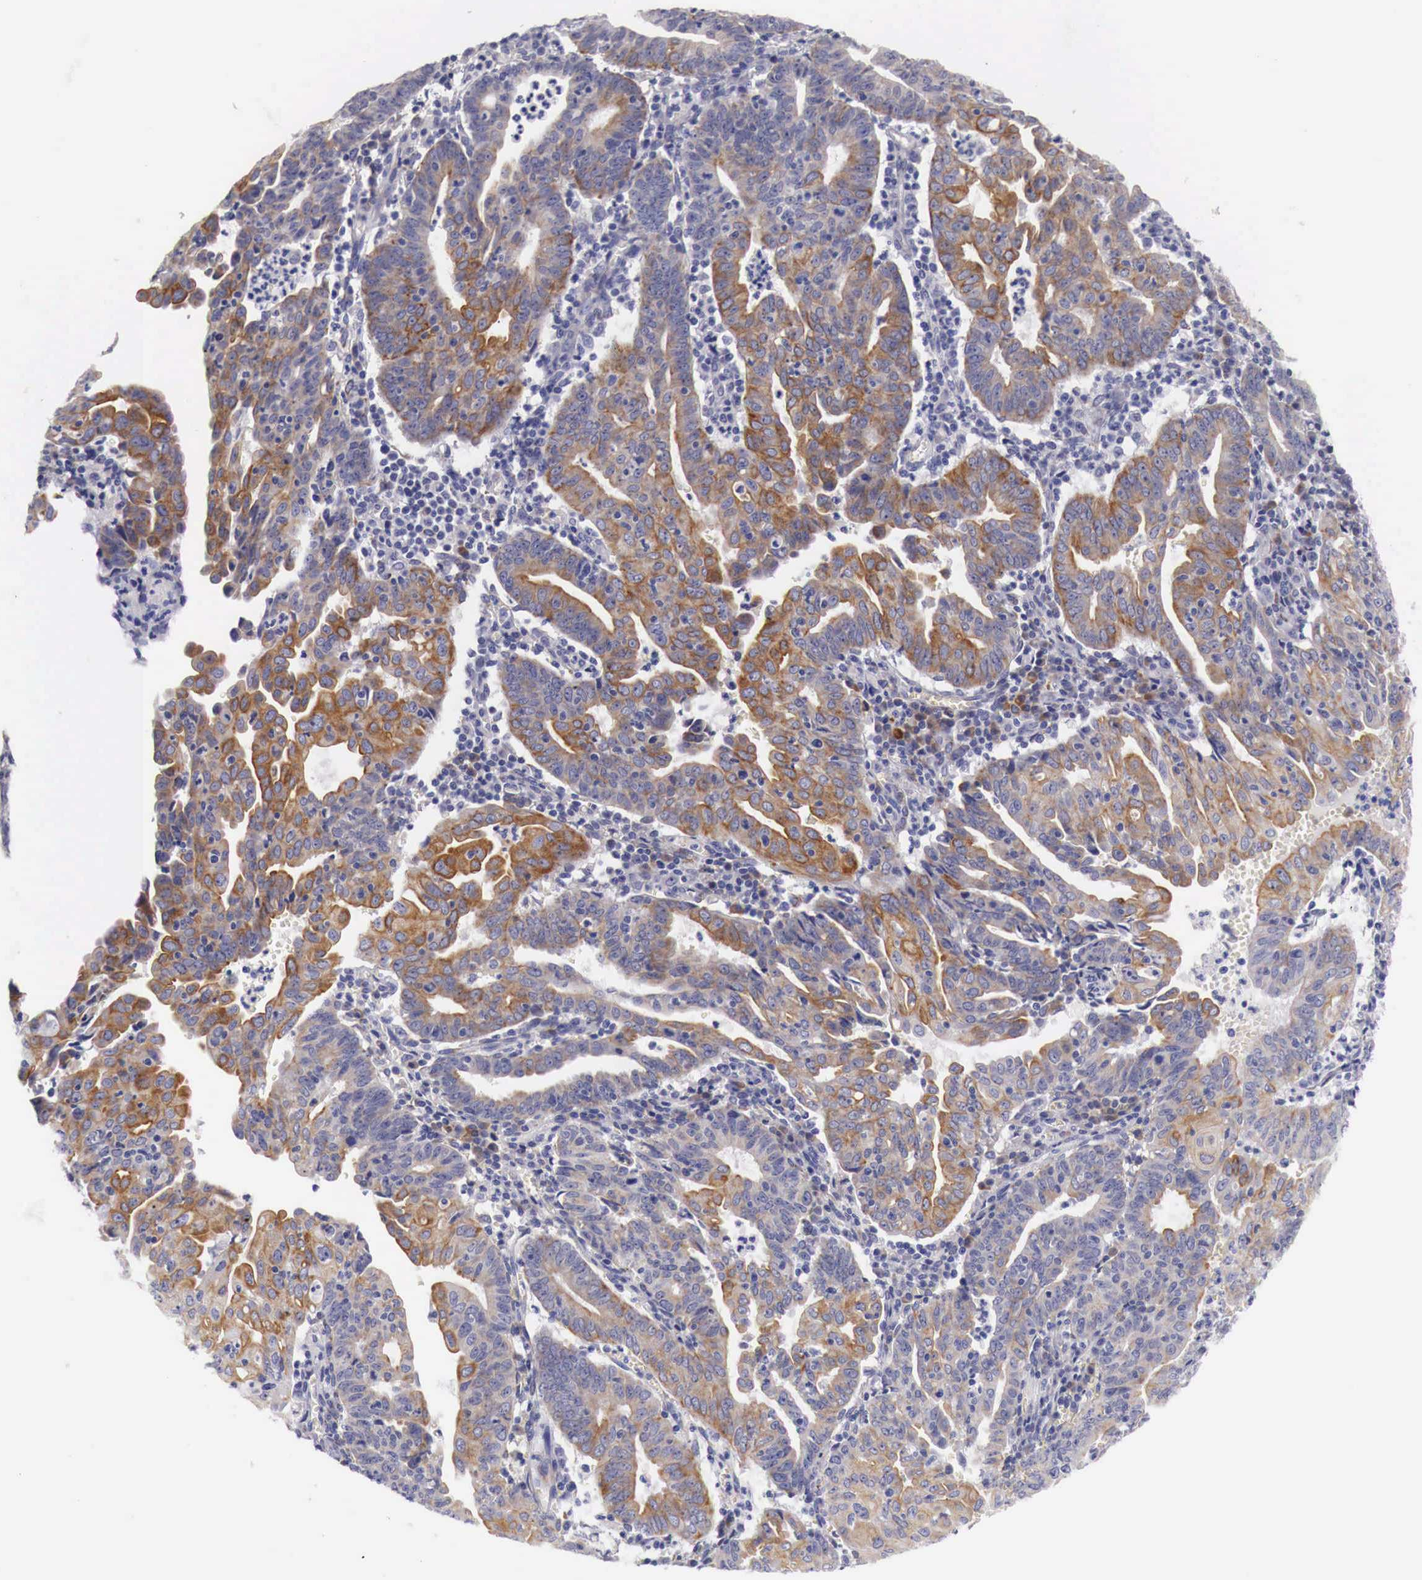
{"staining": {"intensity": "moderate", "quantity": "25%-75%", "location": "cytoplasmic/membranous"}, "tissue": "endometrial cancer", "cell_type": "Tumor cells", "image_type": "cancer", "snomed": [{"axis": "morphology", "description": "Adenocarcinoma, NOS"}, {"axis": "topography", "description": "Endometrium"}], "caption": "The immunohistochemical stain highlights moderate cytoplasmic/membranous positivity in tumor cells of endometrial adenocarcinoma tissue.", "gene": "NREP", "patient": {"sex": "female", "age": 60}}